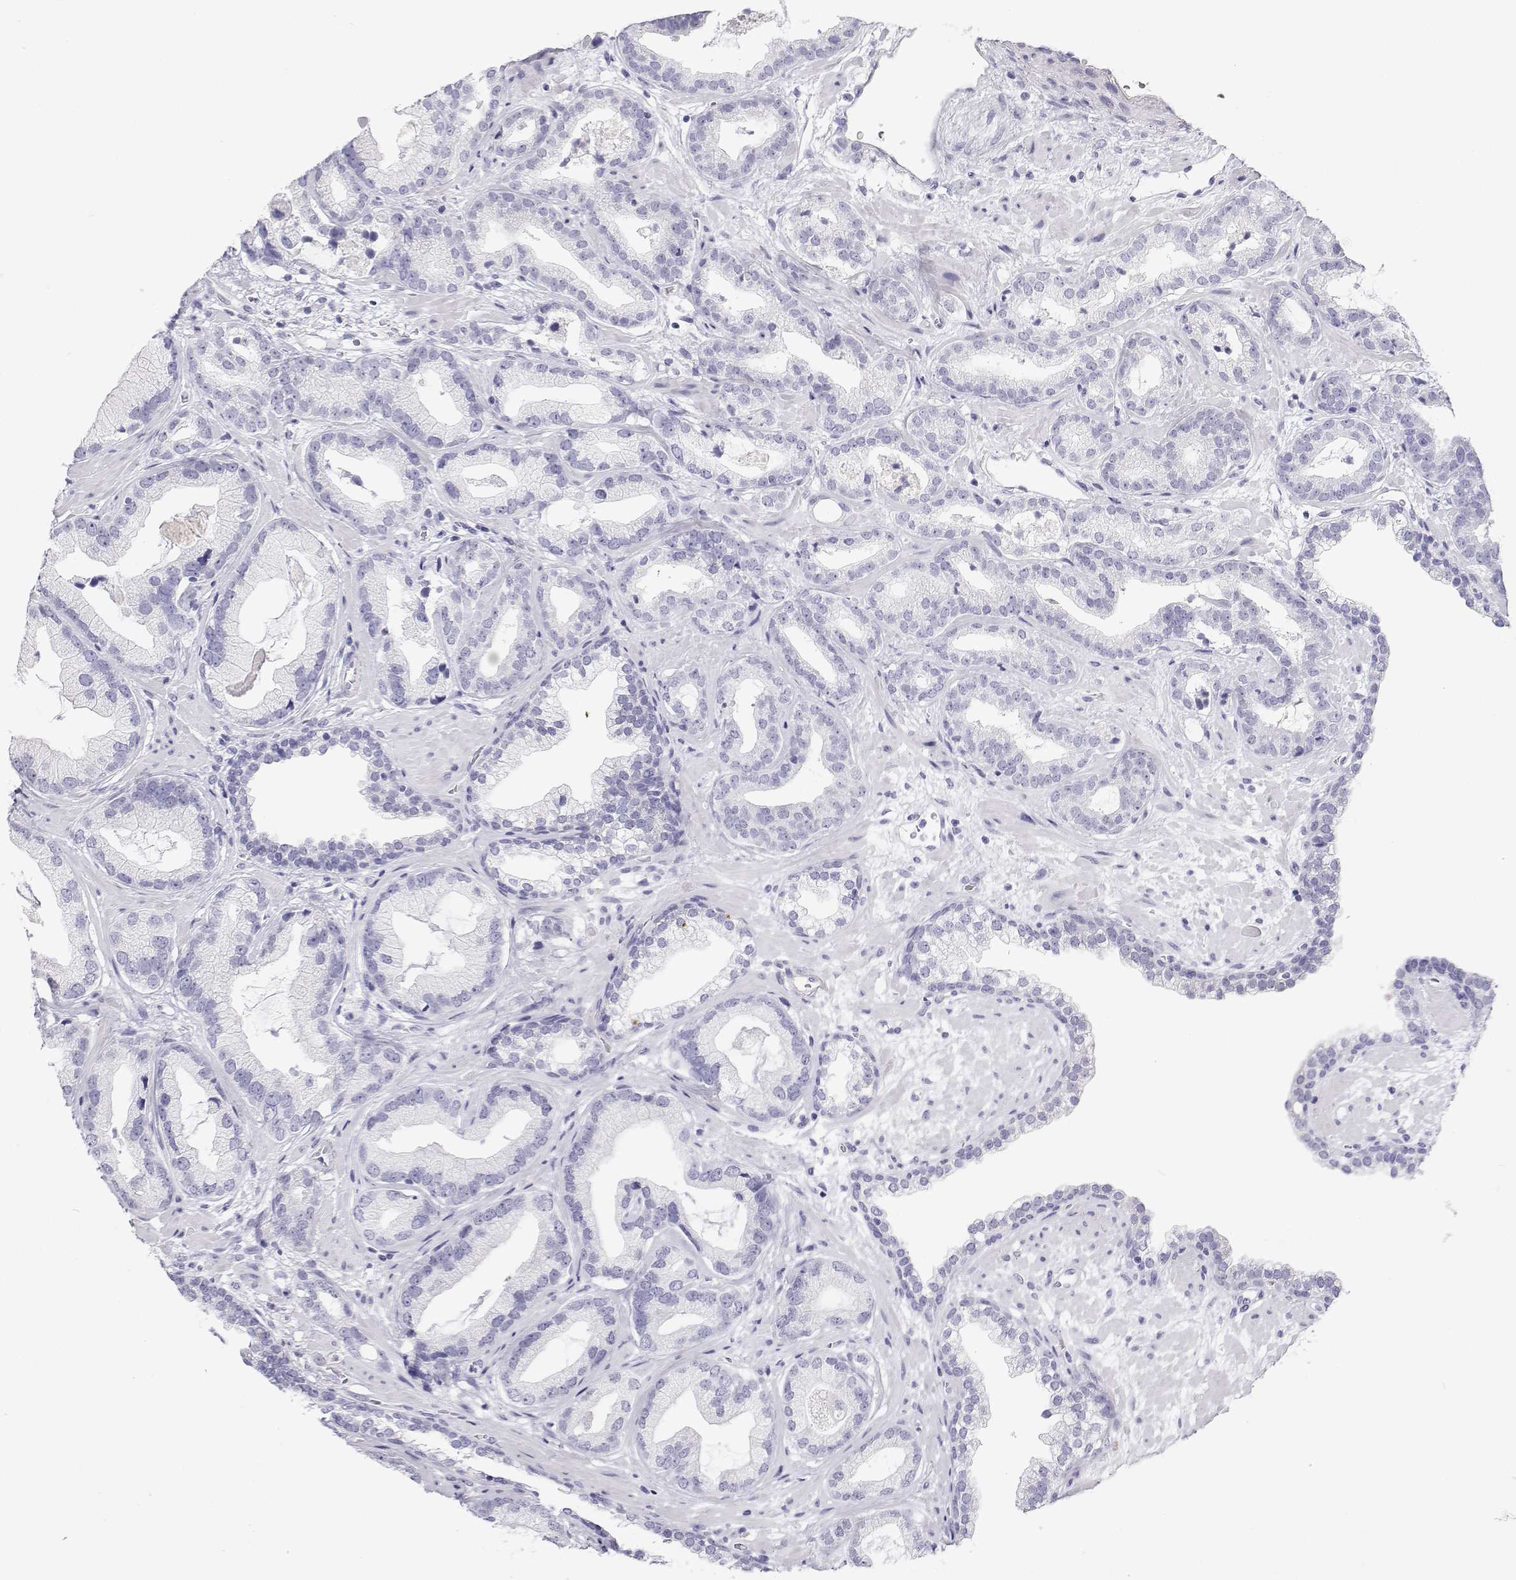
{"staining": {"intensity": "negative", "quantity": "none", "location": "none"}, "tissue": "prostate cancer", "cell_type": "Tumor cells", "image_type": "cancer", "snomed": [{"axis": "morphology", "description": "Adenocarcinoma, Low grade"}, {"axis": "topography", "description": "Prostate"}], "caption": "Histopathology image shows no significant protein staining in tumor cells of adenocarcinoma (low-grade) (prostate).", "gene": "BHMT", "patient": {"sex": "male", "age": 62}}